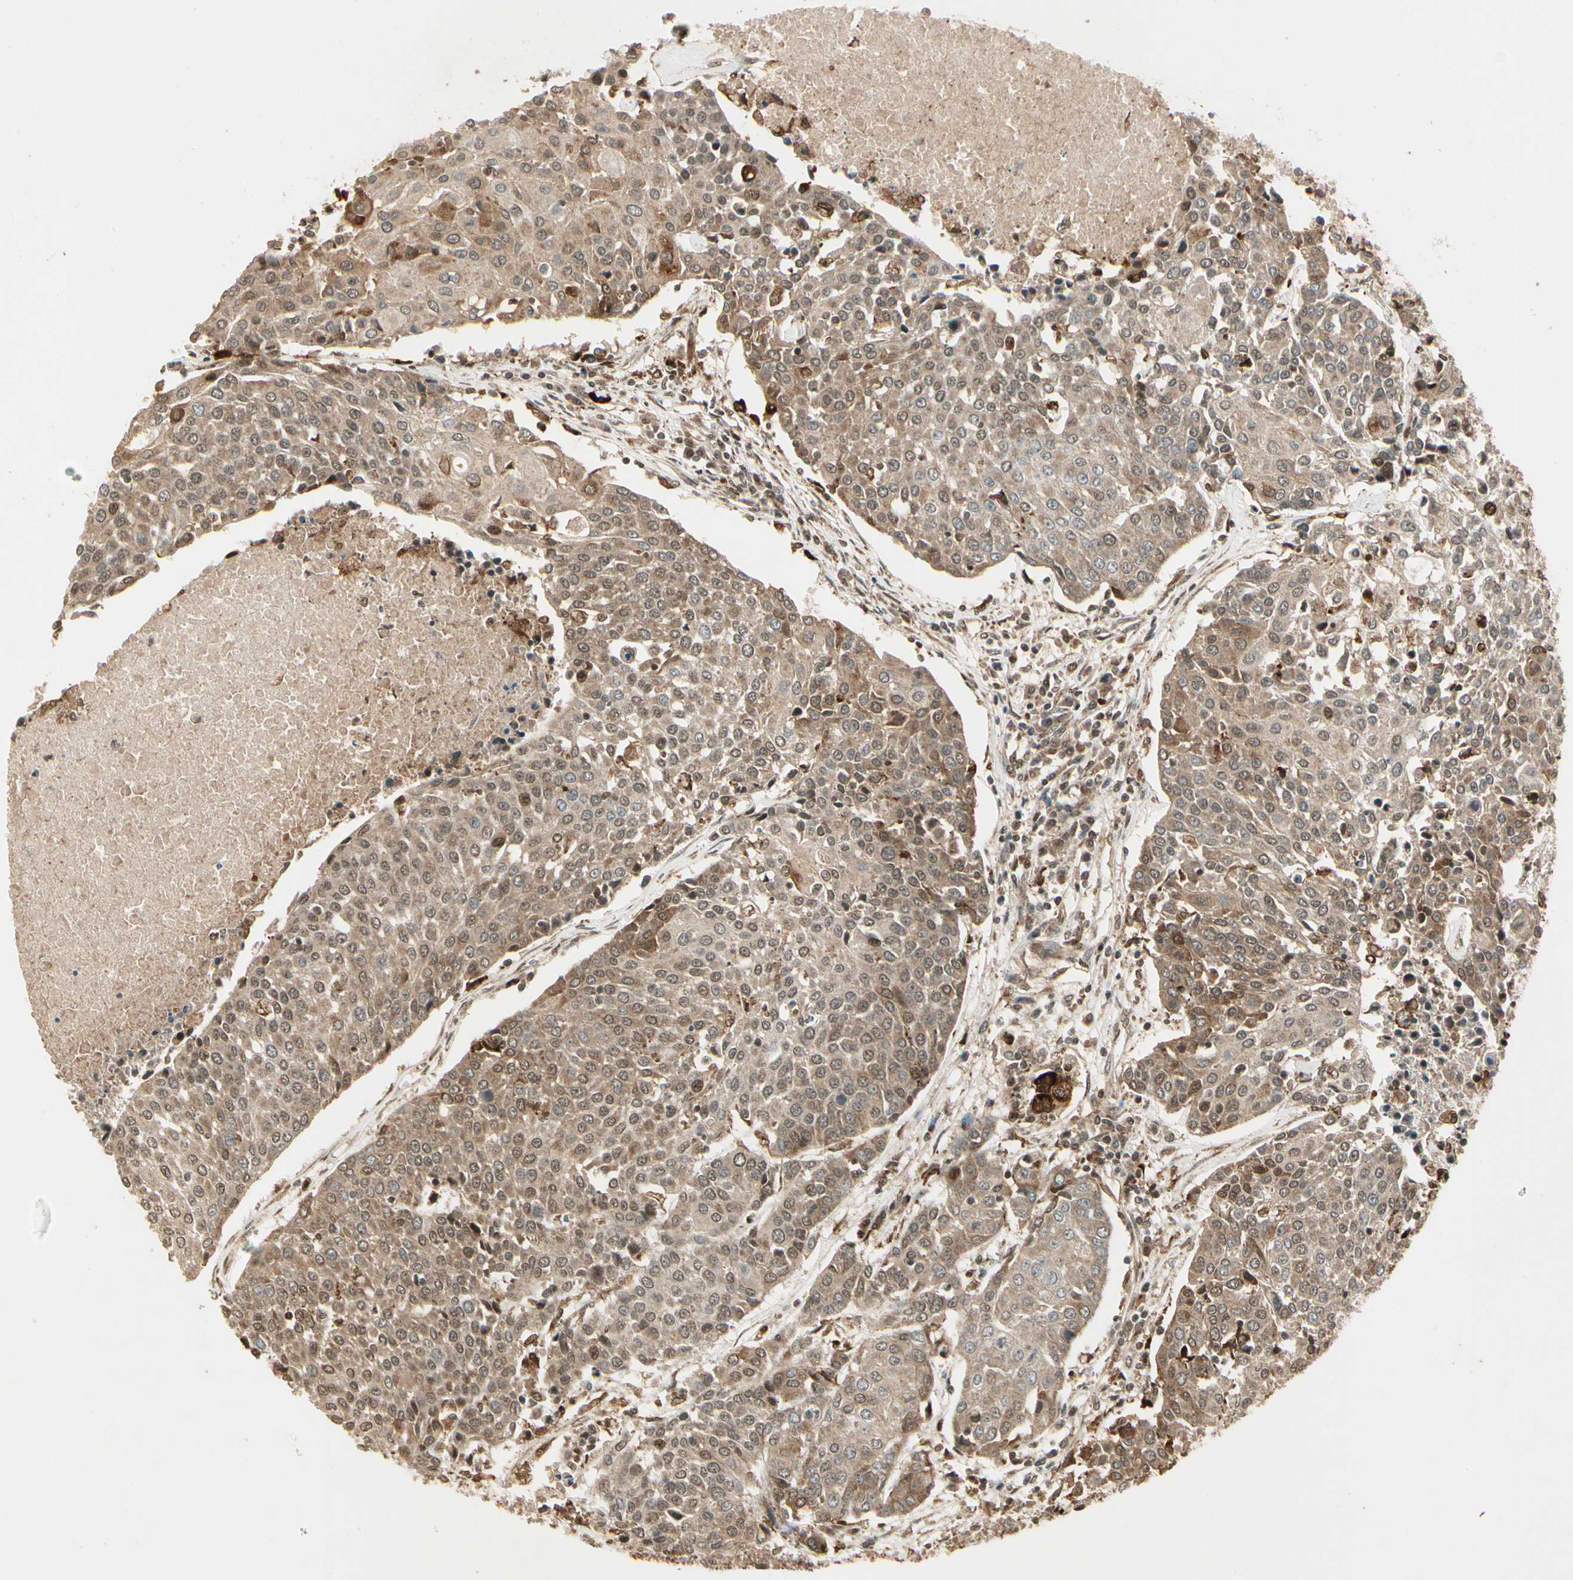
{"staining": {"intensity": "moderate", "quantity": ">75%", "location": "cytoplasmic/membranous"}, "tissue": "urothelial cancer", "cell_type": "Tumor cells", "image_type": "cancer", "snomed": [{"axis": "morphology", "description": "Urothelial carcinoma, High grade"}, {"axis": "topography", "description": "Urinary bladder"}], "caption": "Immunohistochemical staining of urothelial carcinoma (high-grade) exhibits medium levels of moderate cytoplasmic/membranous protein staining in about >75% of tumor cells. The staining is performed using DAB (3,3'-diaminobenzidine) brown chromogen to label protein expression. The nuclei are counter-stained blue using hematoxylin.", "gene": "GLUL", "patient": {"sex": "female", "age": 85}}